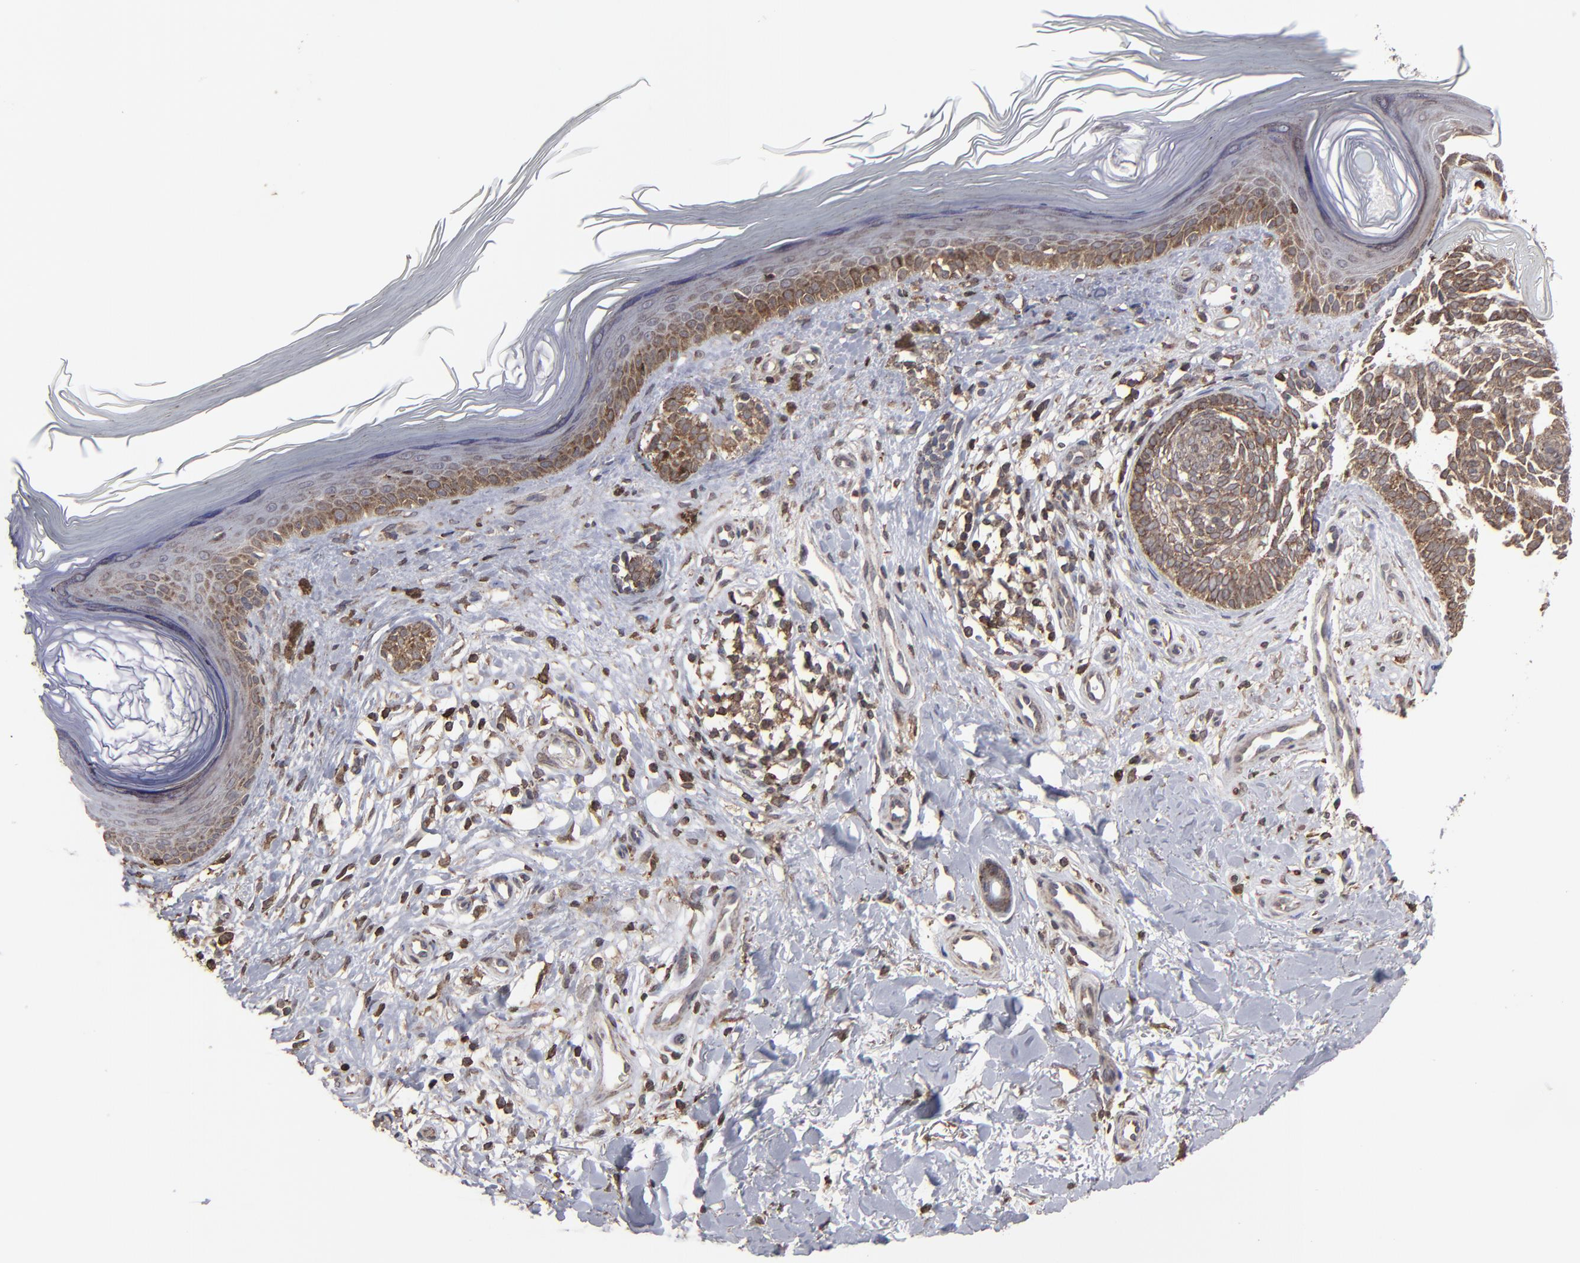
{"staining": {"intensity": "moderate", "quantity": ">75%", "location": "cytoplasmic/membranous,nuclear"}, "tissue": "skin cancer", "cell_type": "Tumor cells", "image_type": "cancer", "snomed": [{"axis": "morphology", "description": "Normal tissue, NOS"}, {"axis": "morphology", "description": "Basal cell carcinoma"}, {"axis": "topography", "description": "Skin"}], "caption": "Immunohistochemistry staining of basal cell carcinoma (skin), which displays medium levels of moderate cytoplasmic/membranous and nuclear positivity in about >75% of tumor cells indicating moderate cytoplasmic/membranous and nuclear protein staining. The staining was performed using DAB (brown) for protein detection and nuclei were counterstained in hematoxylin (blue).", "gene": "KIAA2026", "patient": {"sex": "female", "age": 58}}